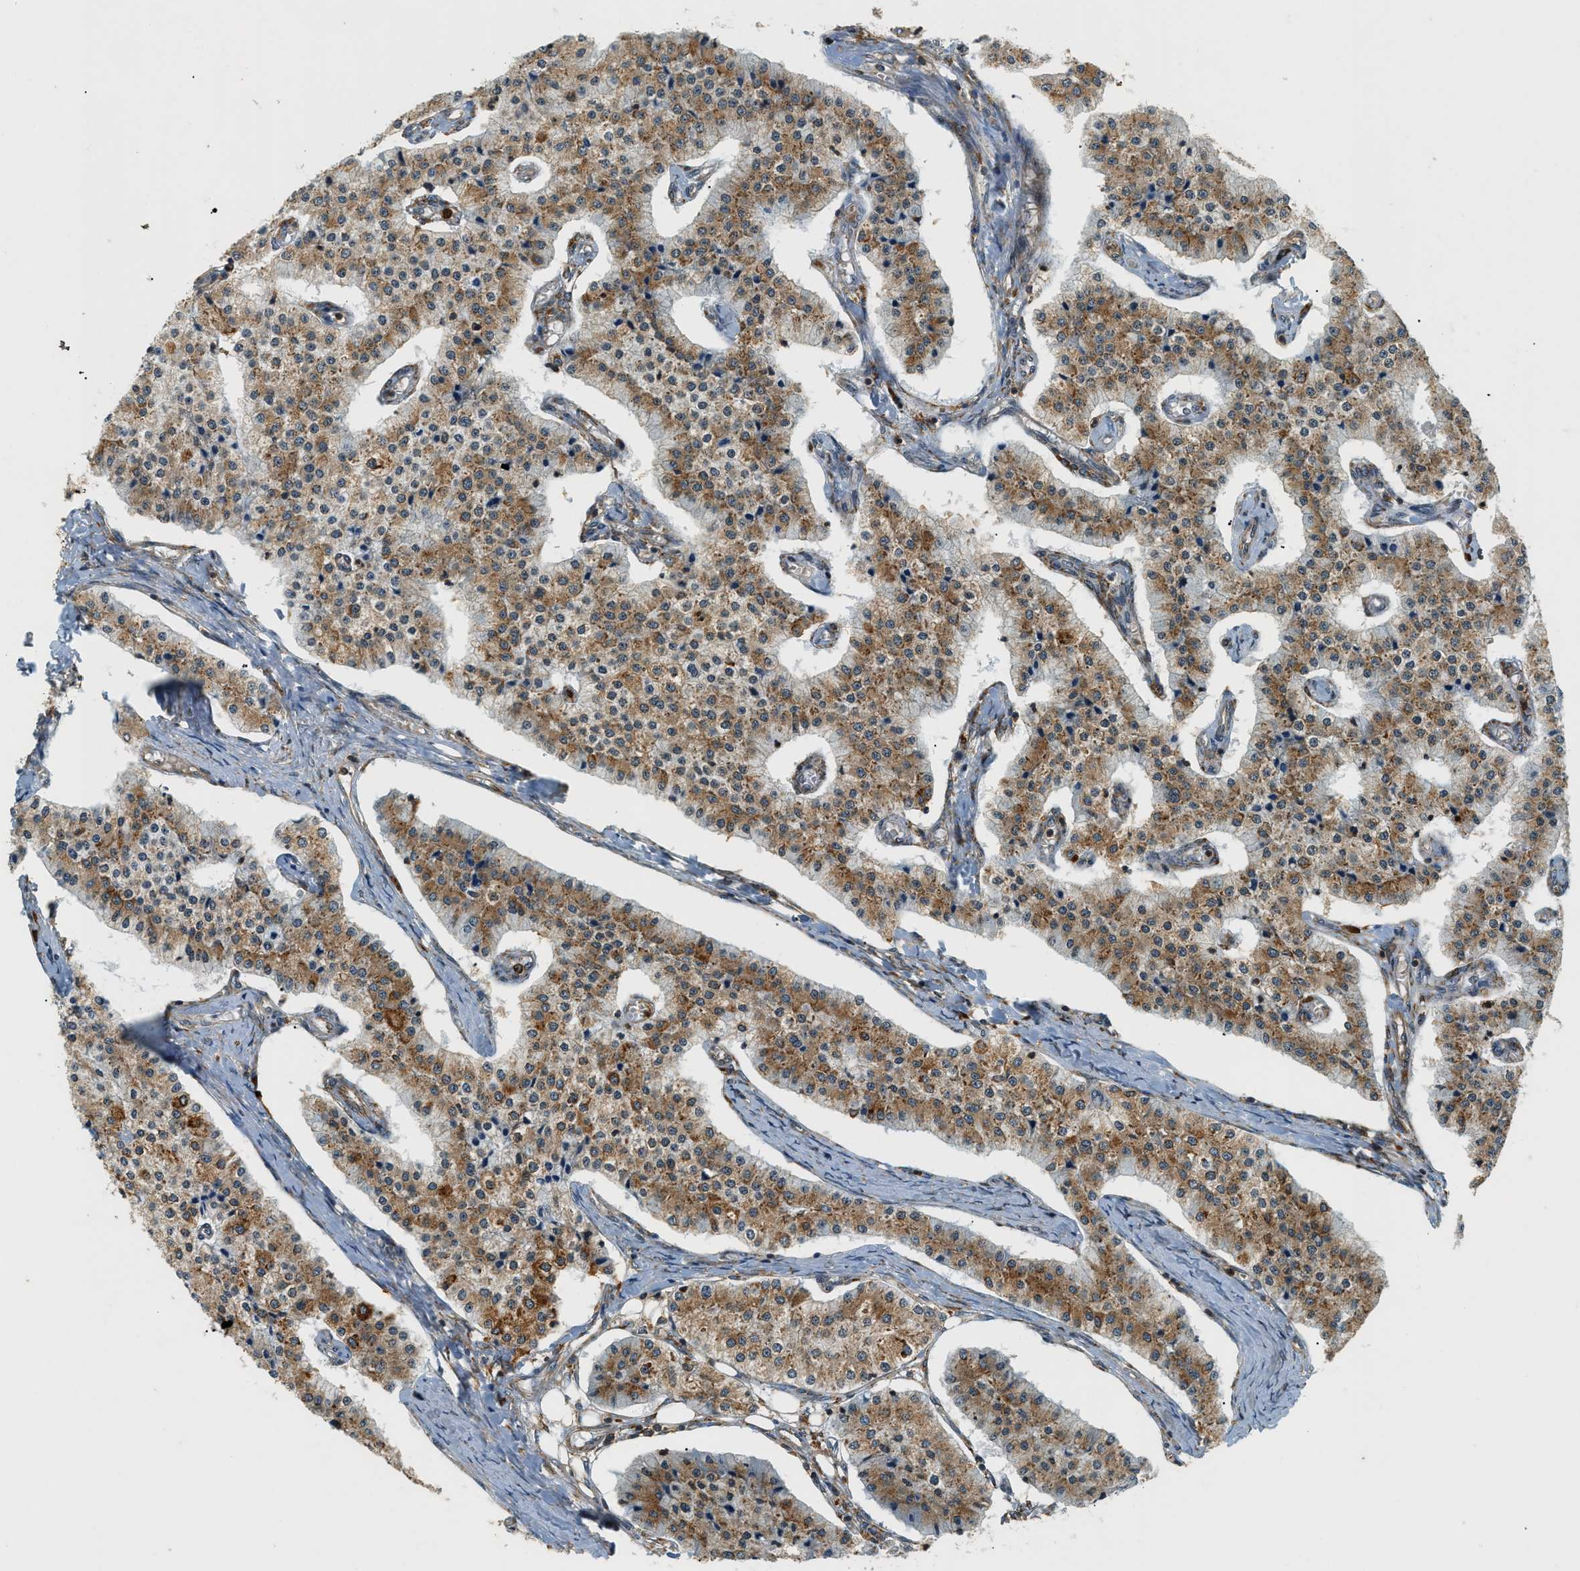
{"staining": {"intensity": "moderate", "quantity": ">75%", "location": "cytoplasmic/membranous"}, "tissue": "carcinoid", "cell_type": "Tumor cells", "image_type": "cancer", "snomed": [{"axis": "morphology", "description": "Carcinoid, malignant, NOS"}, {"axis": "topography", "description": "Colon"}], "caption": "This is a photomicrograph of immunohistochemistry staining of malignant carcinoid, which shows moderate positivity in the cytoplasmic/membranous of tumor cells.", "gene": "SEMA4D", "patient": {"sex": "female", "age": 52}}